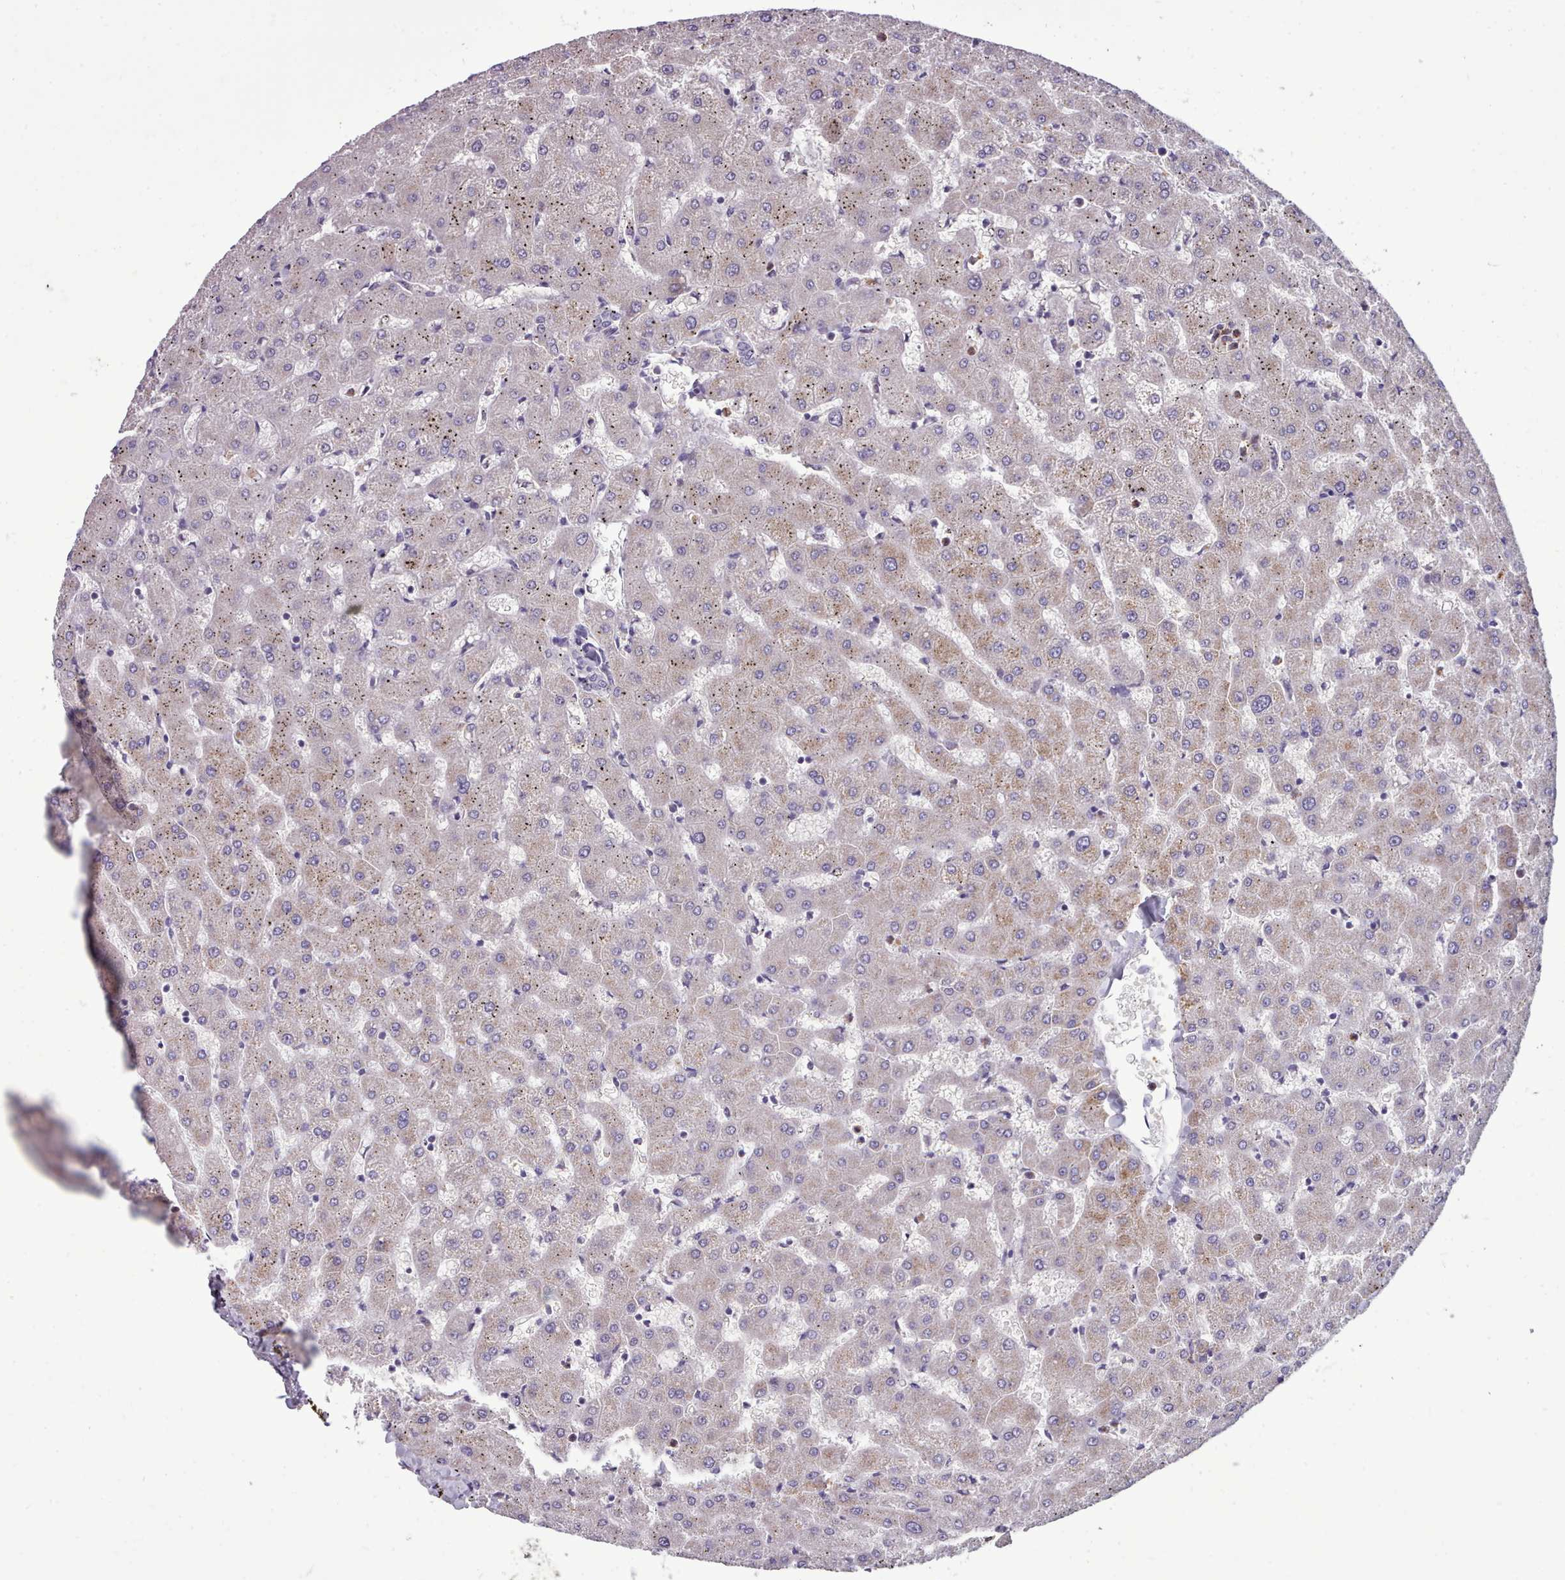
{"staining": {"intensity": "negative", "quantity": "none", "location": "none"}, "tissue": "liver", "cell_type": "Cholangiocytes", "image_type": "normal", "snomed": [{"axis": "morphology", "description": "Normal tissue, NOS"}, {"axis": "topography", "description": "Liver"}], "caption": "An immunohistochemistry (IHC) histopathology image of normal liver is shown. There is no staining in cholangiocytes of liver. (DAB (3,3'-diaminobenzidine) immunohistochemistry (IHC), high magnification).", "gene": "KCTD16", "patient": {"sex": "female", "age": 63}}